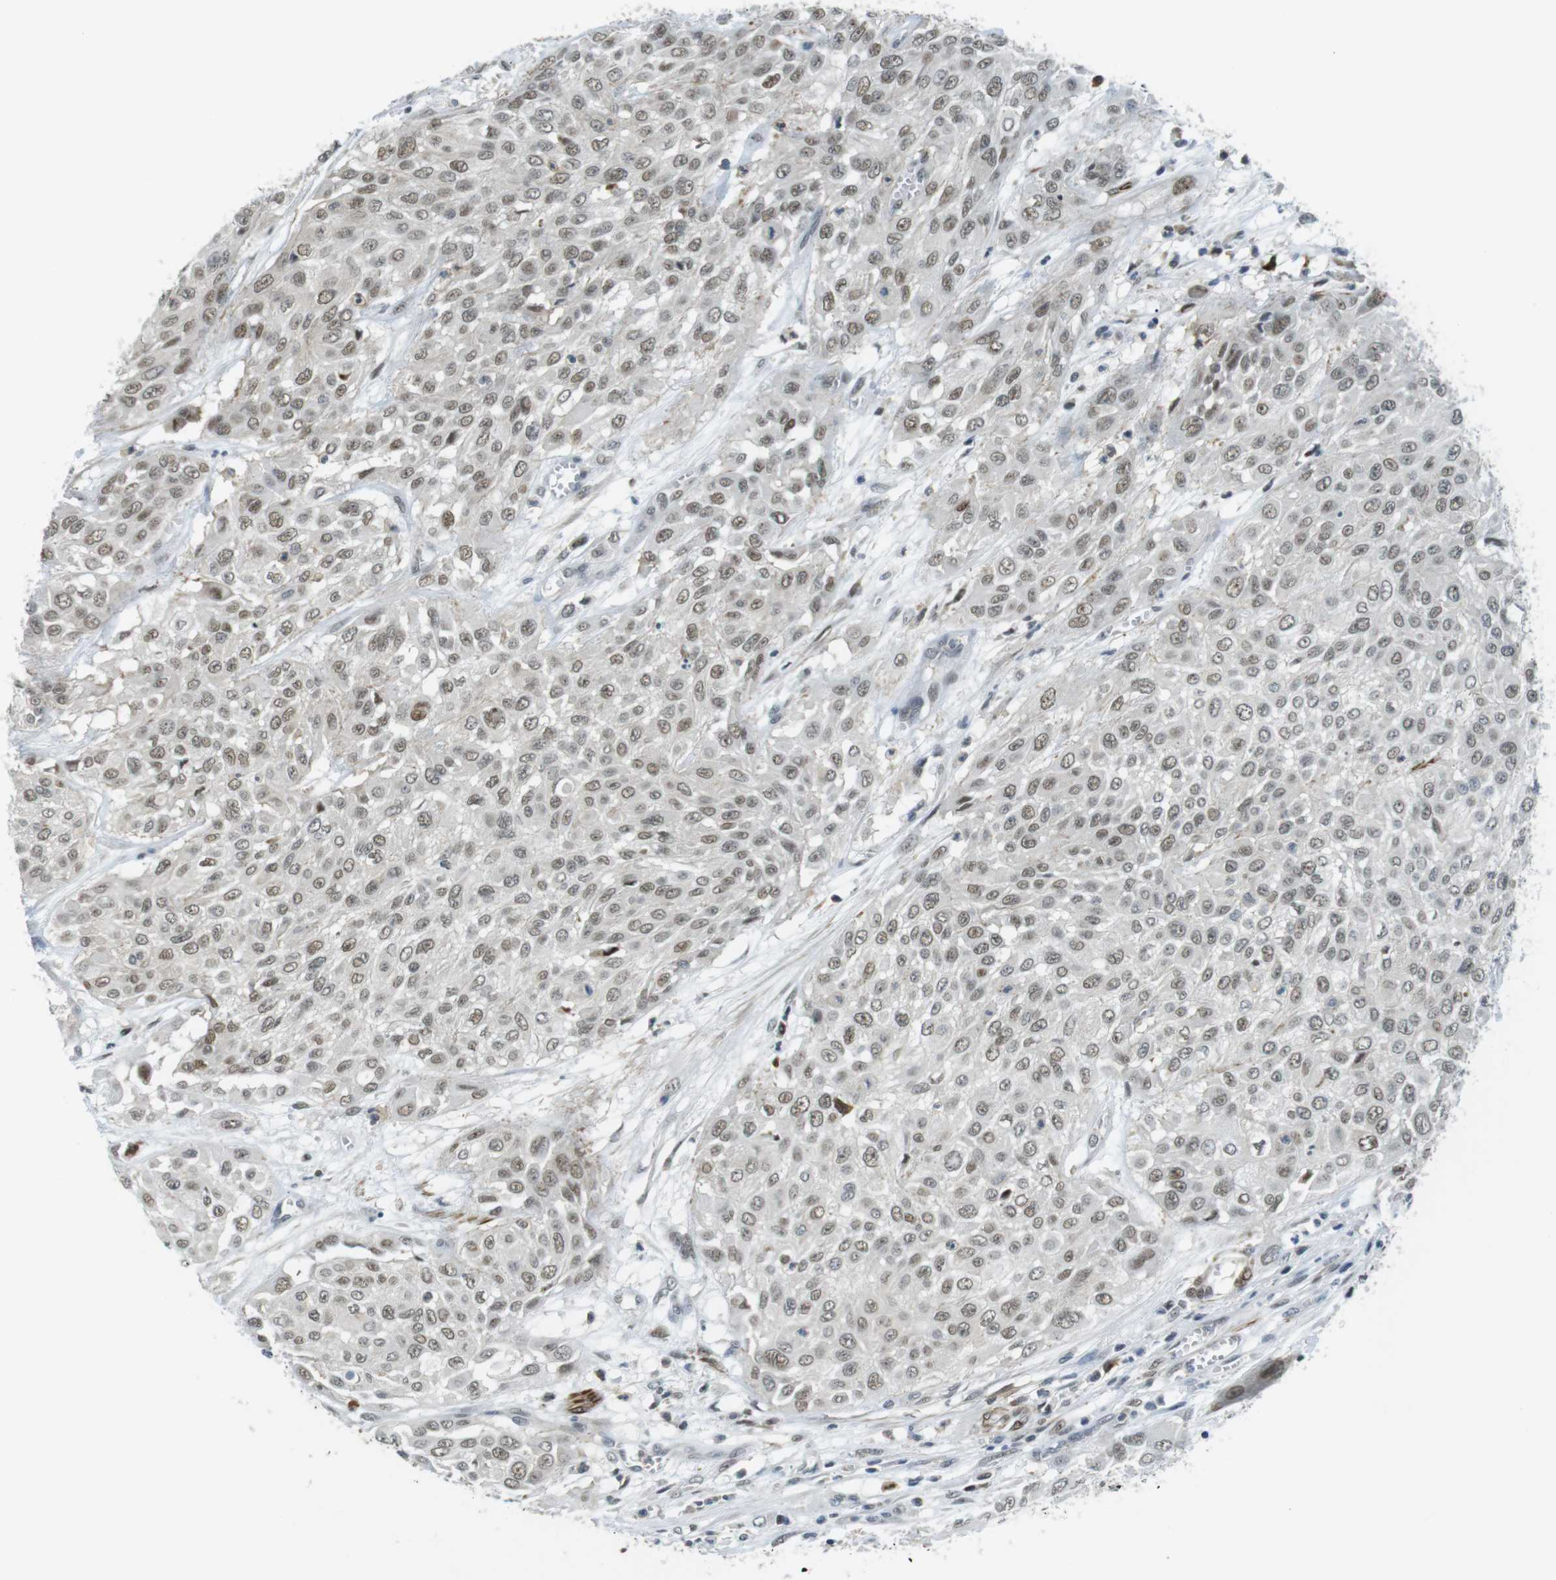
{"staining": {"intensity": "weak", "quantity": "25%-75%", "location": "nuclear"}, "tissue": "urothelial cancer", "cell_type": "Tumor cells", "image_type": "cancer", "snomed": [{"axis": "morphology", "description": "Urothelial carcinoma, High grade"}, {"axis": "topography", "description": "Urinary bladder"}], "caption": "Urothelial cancer stained for a protein displays weak nuclear positivity in tumor cells.", "gene": "USP7", "patient": {"sex": "male", "age": 57}}